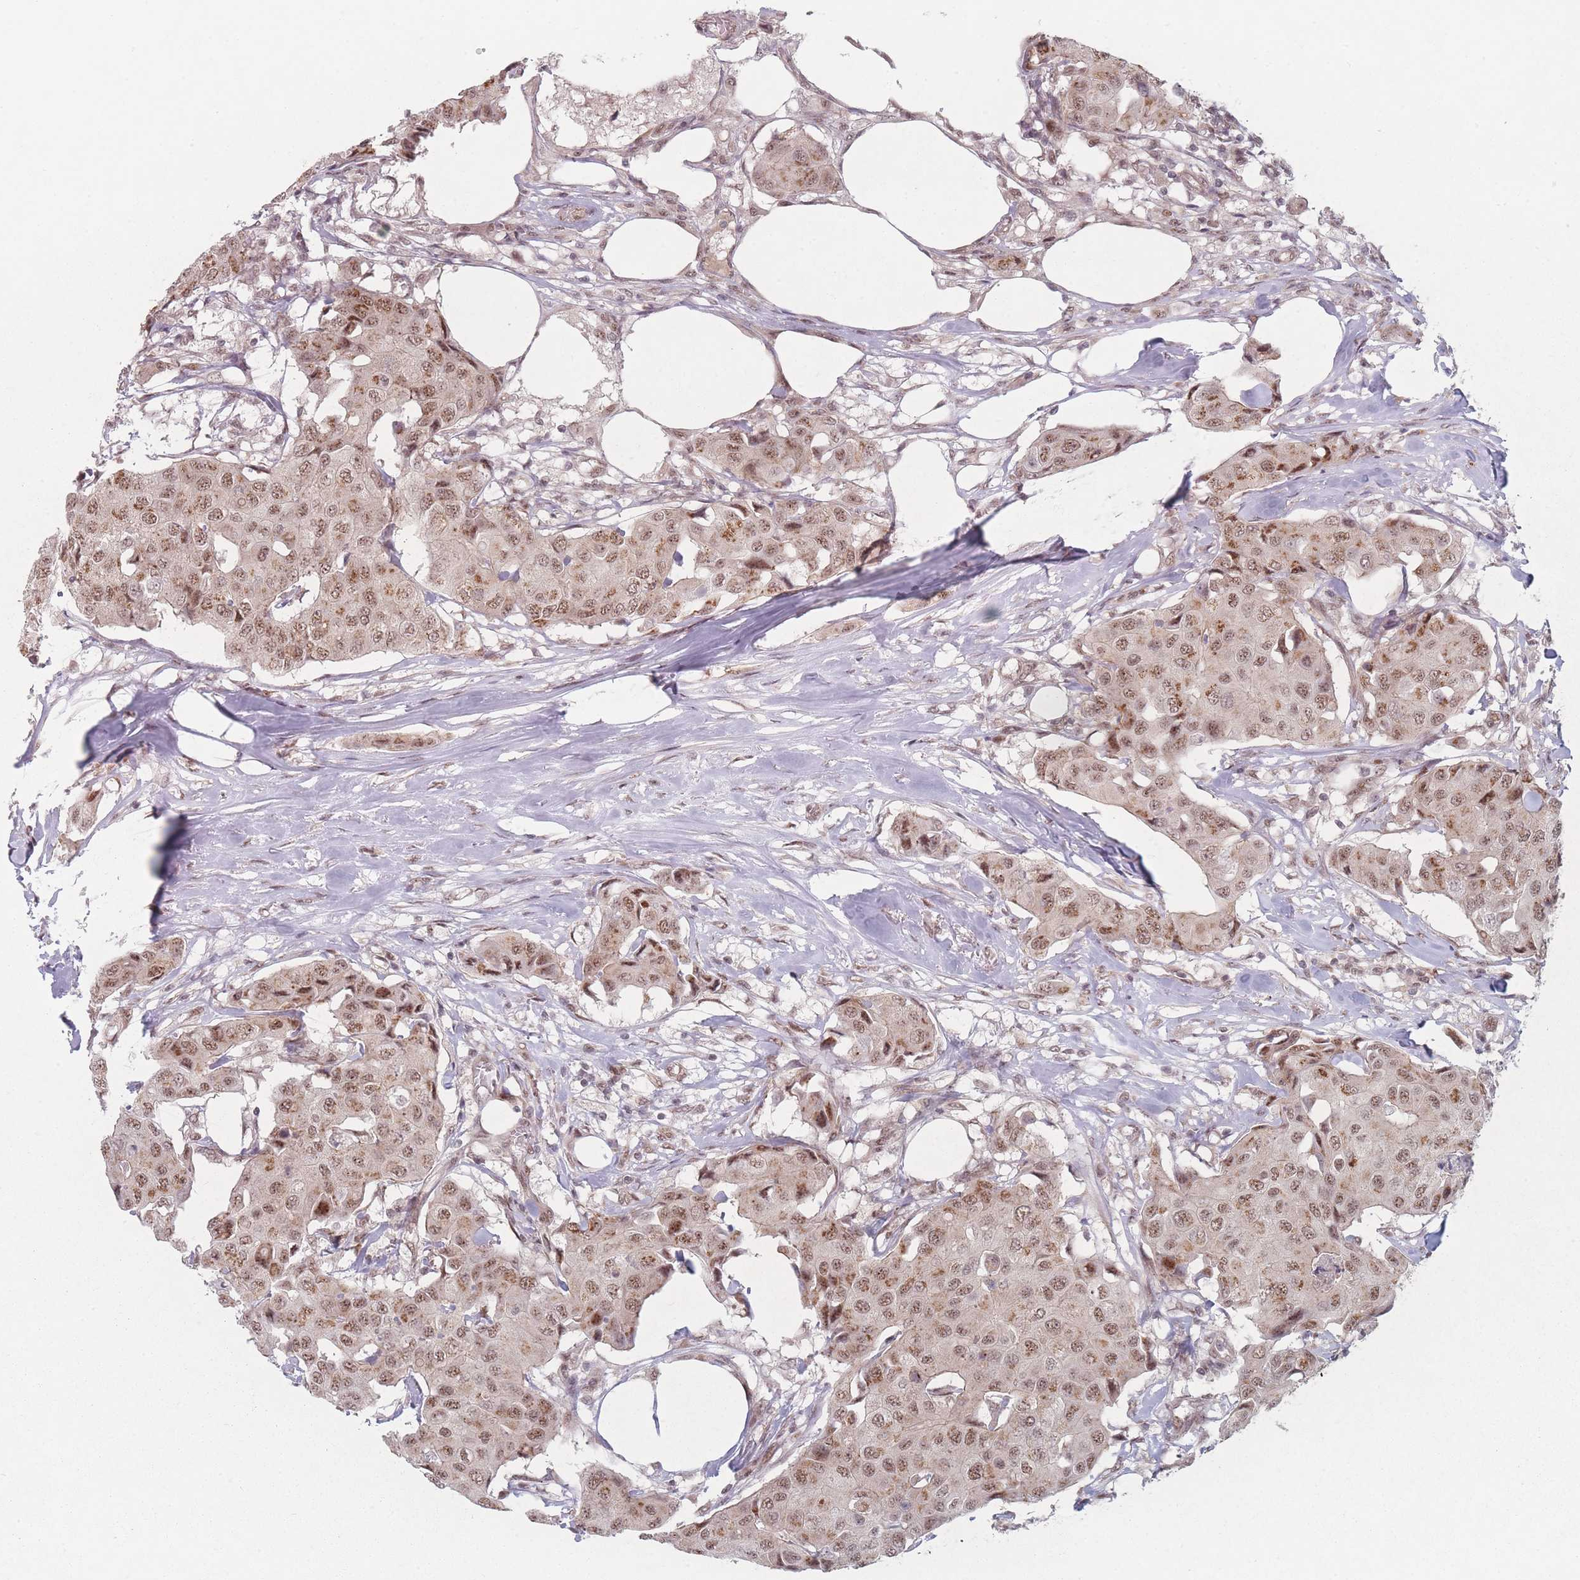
{"staining": {"intensity": "moderate", "quantity": ">75%", "location": "nuclear"}, "tissue": "breast cancer", "cell_type": "Tumor cells", "image_type": "cancer", "snomed": [{"axis": "morphology", "description": "Duct carcinoma"}, {"axis": "topography", "description": "Breast"}], "caption": "A histopathology image of human breast cancer (infiltrating ductal carcinoma) stained for a protein displays moderate nuclear brown staining in tumor cells.", "gene": "ZC3H14", "patient": {"sex": "female", "age": 80}}